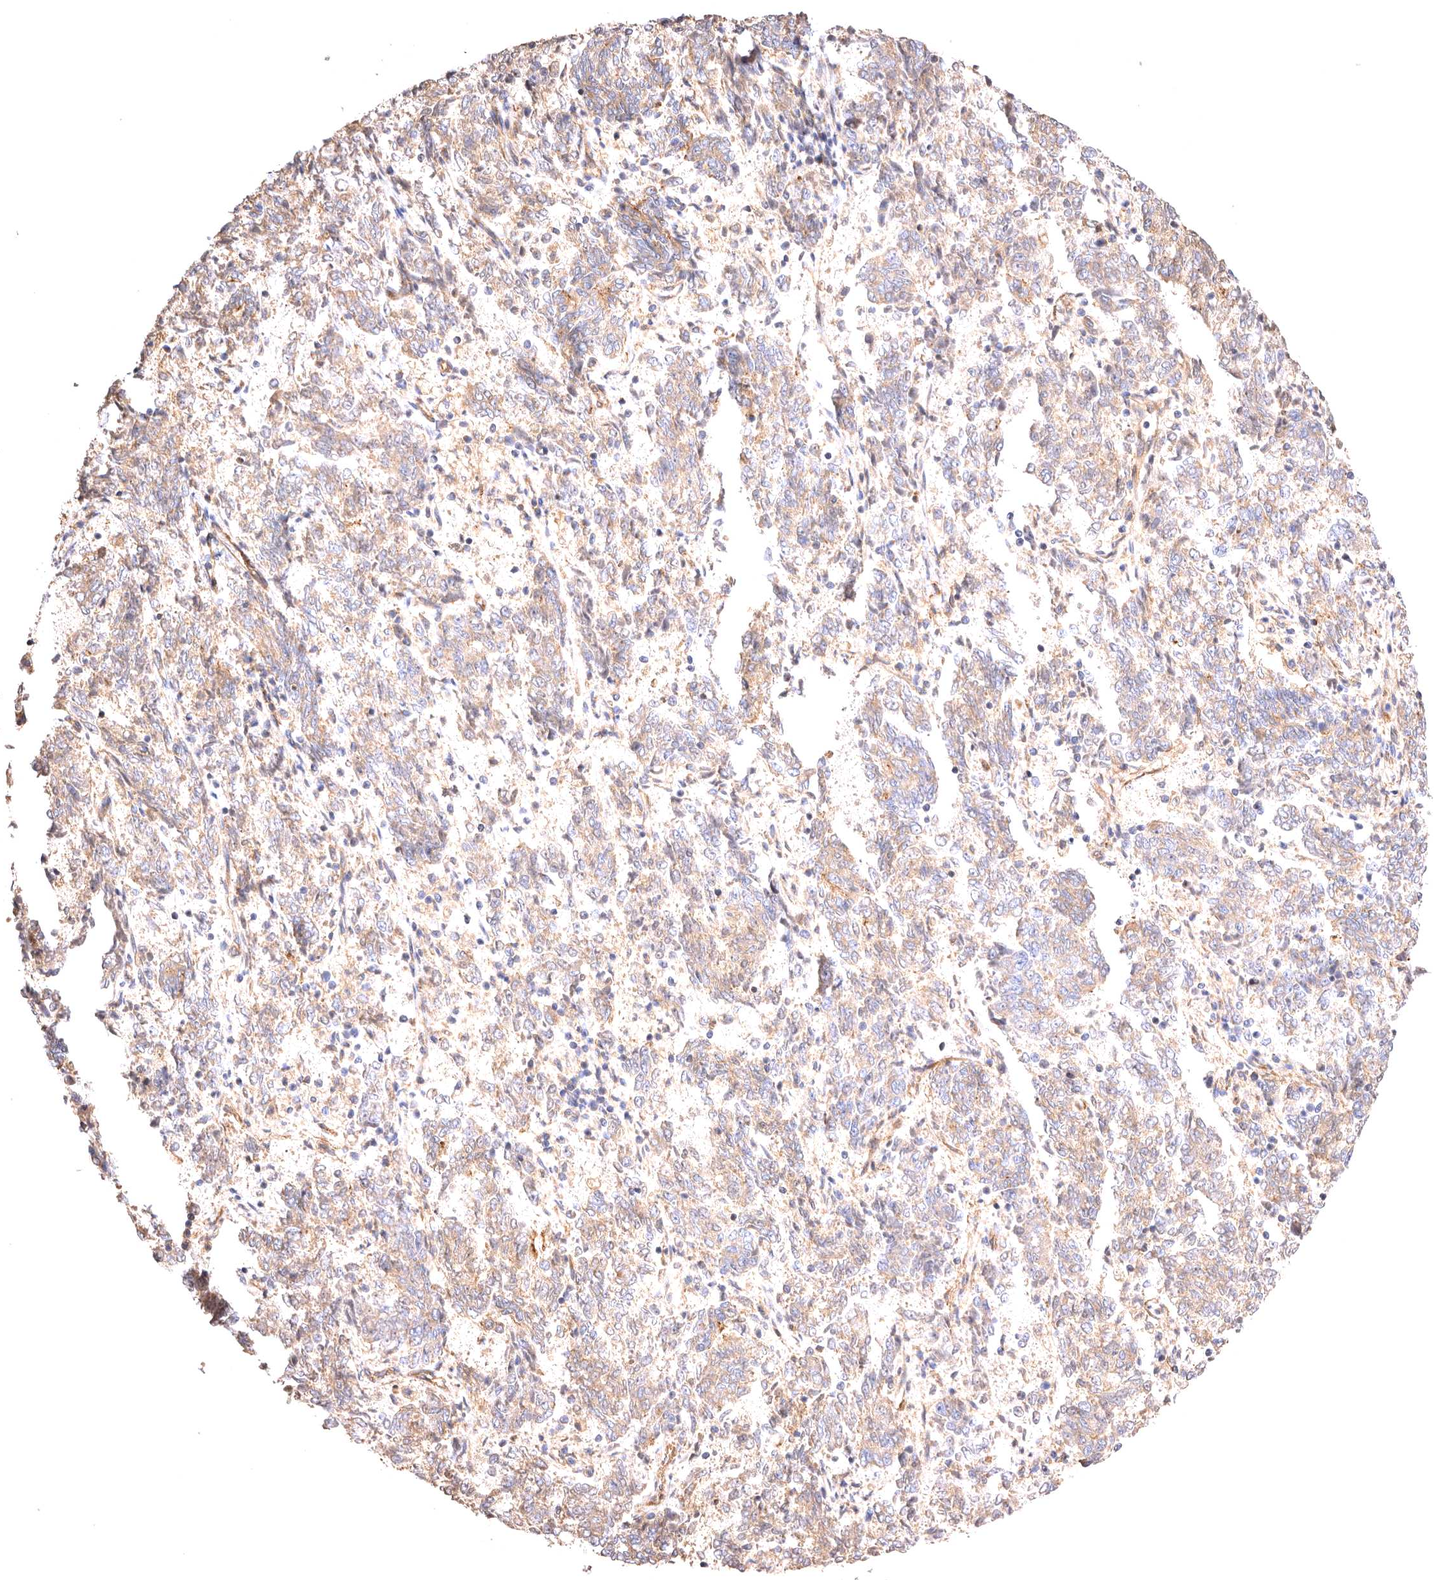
{"staining": {"intensity": "weak", "quantity": "25%-75%", "location": "cytoplasmic/membranous"}, "tissue": "endometrial cancer", "cell_type": "Tumor cells", "image_type": "cancer", "snomed": [{"axis": "morphology", "description": "Adenocarcinoma, NOS"}, {"axis": "topography", "description": "Endometrium"}], "caption": "A high-resolution micrograph shows immunohistochemistry staining of endometrial cancer, which shows weak cytoplasmic/membranous staining in about 25%-75% of tumor cells.", "gene": "VPS45", "patient": {"sex": "female", "age": 80}}